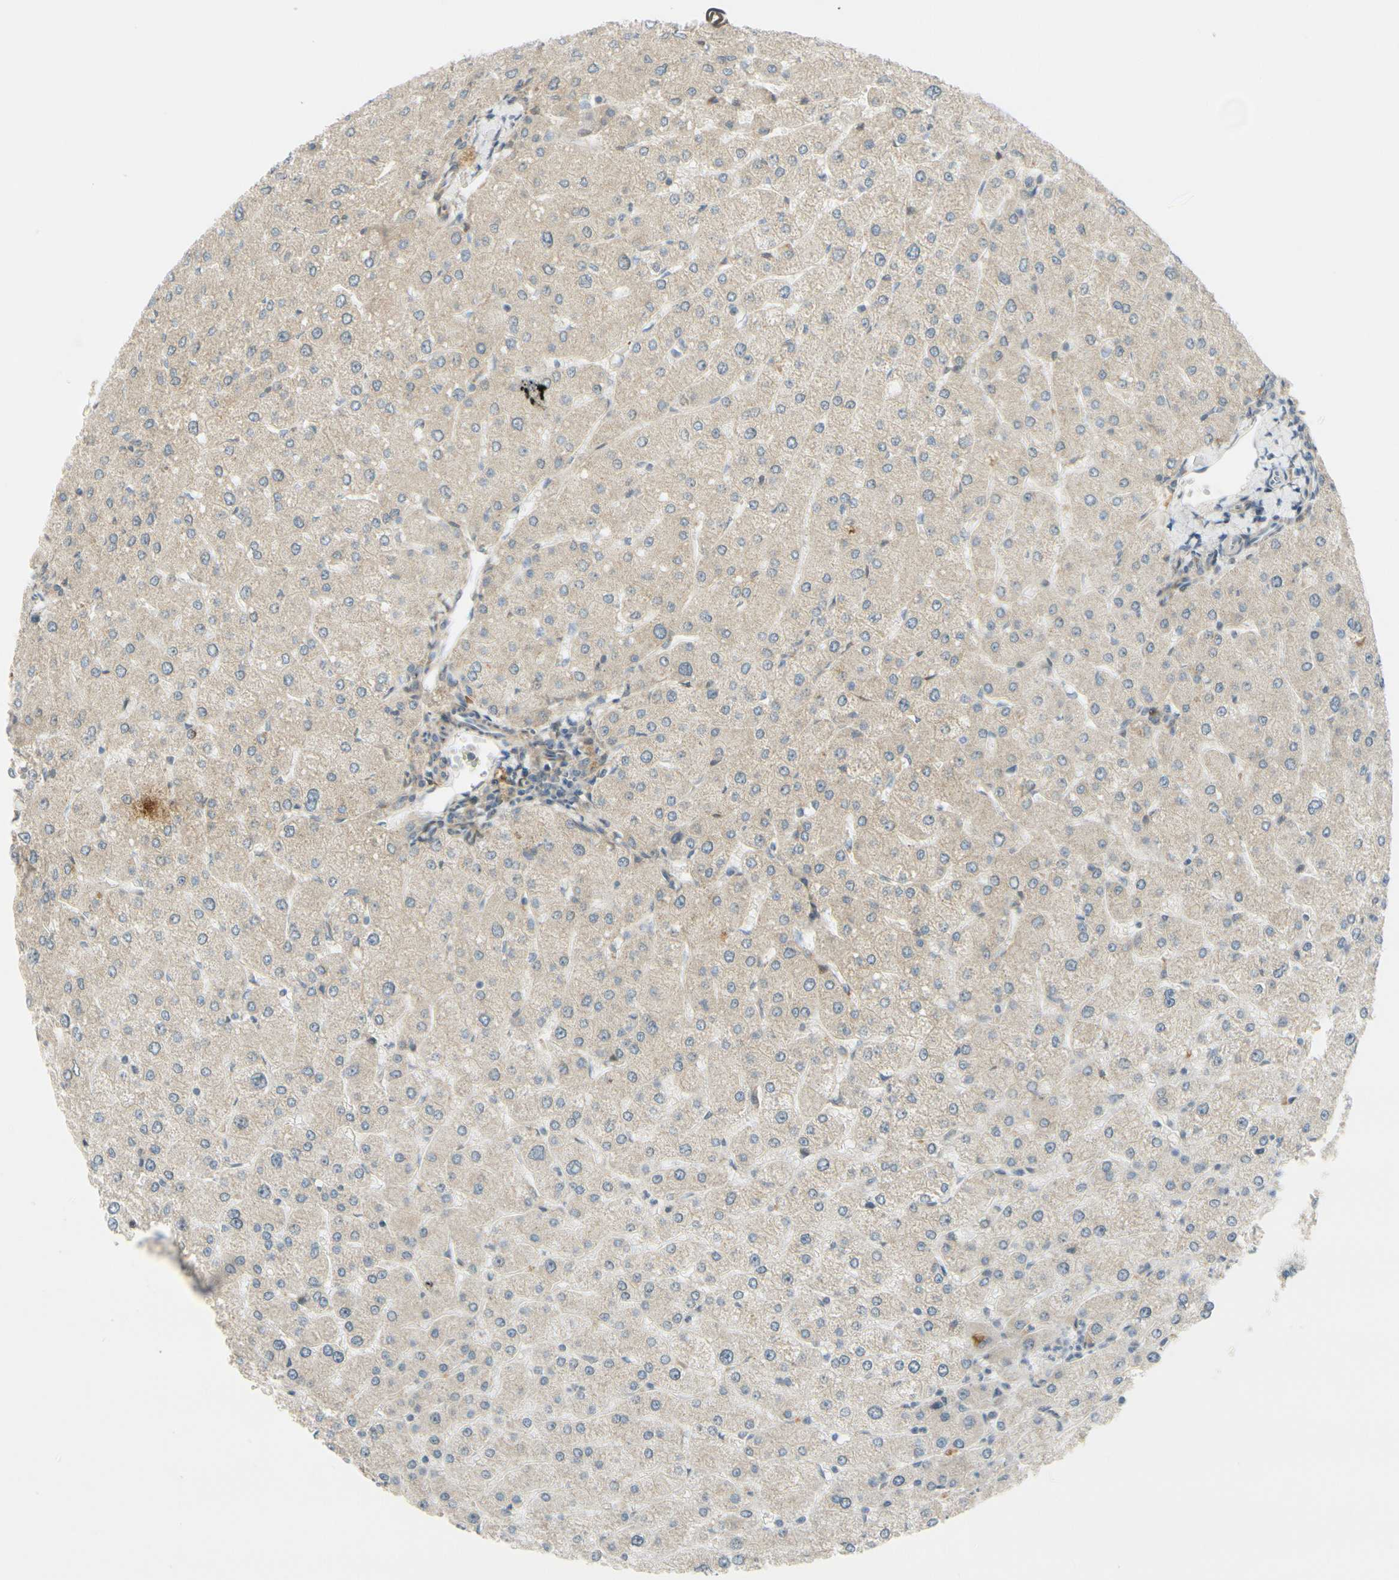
{"staining": {"intensity": "weak", "quantity": "<25%", "location": "cytoplasmic/membranous"}, "tissue": "liver", "cell_type": "Cholangiocytes", "image_type": "normal", "snomed": [{"axis": "morphology", "description": "Normal tissue, NOS"}, {"axis": "topography", "description": "Liver"}], "caption": "This is an IHC histopathology image of normal liver. There is no positivity in cholangiocytes.", "gene": "FHL2", "patient": {"sex": "male", "age": 55}}